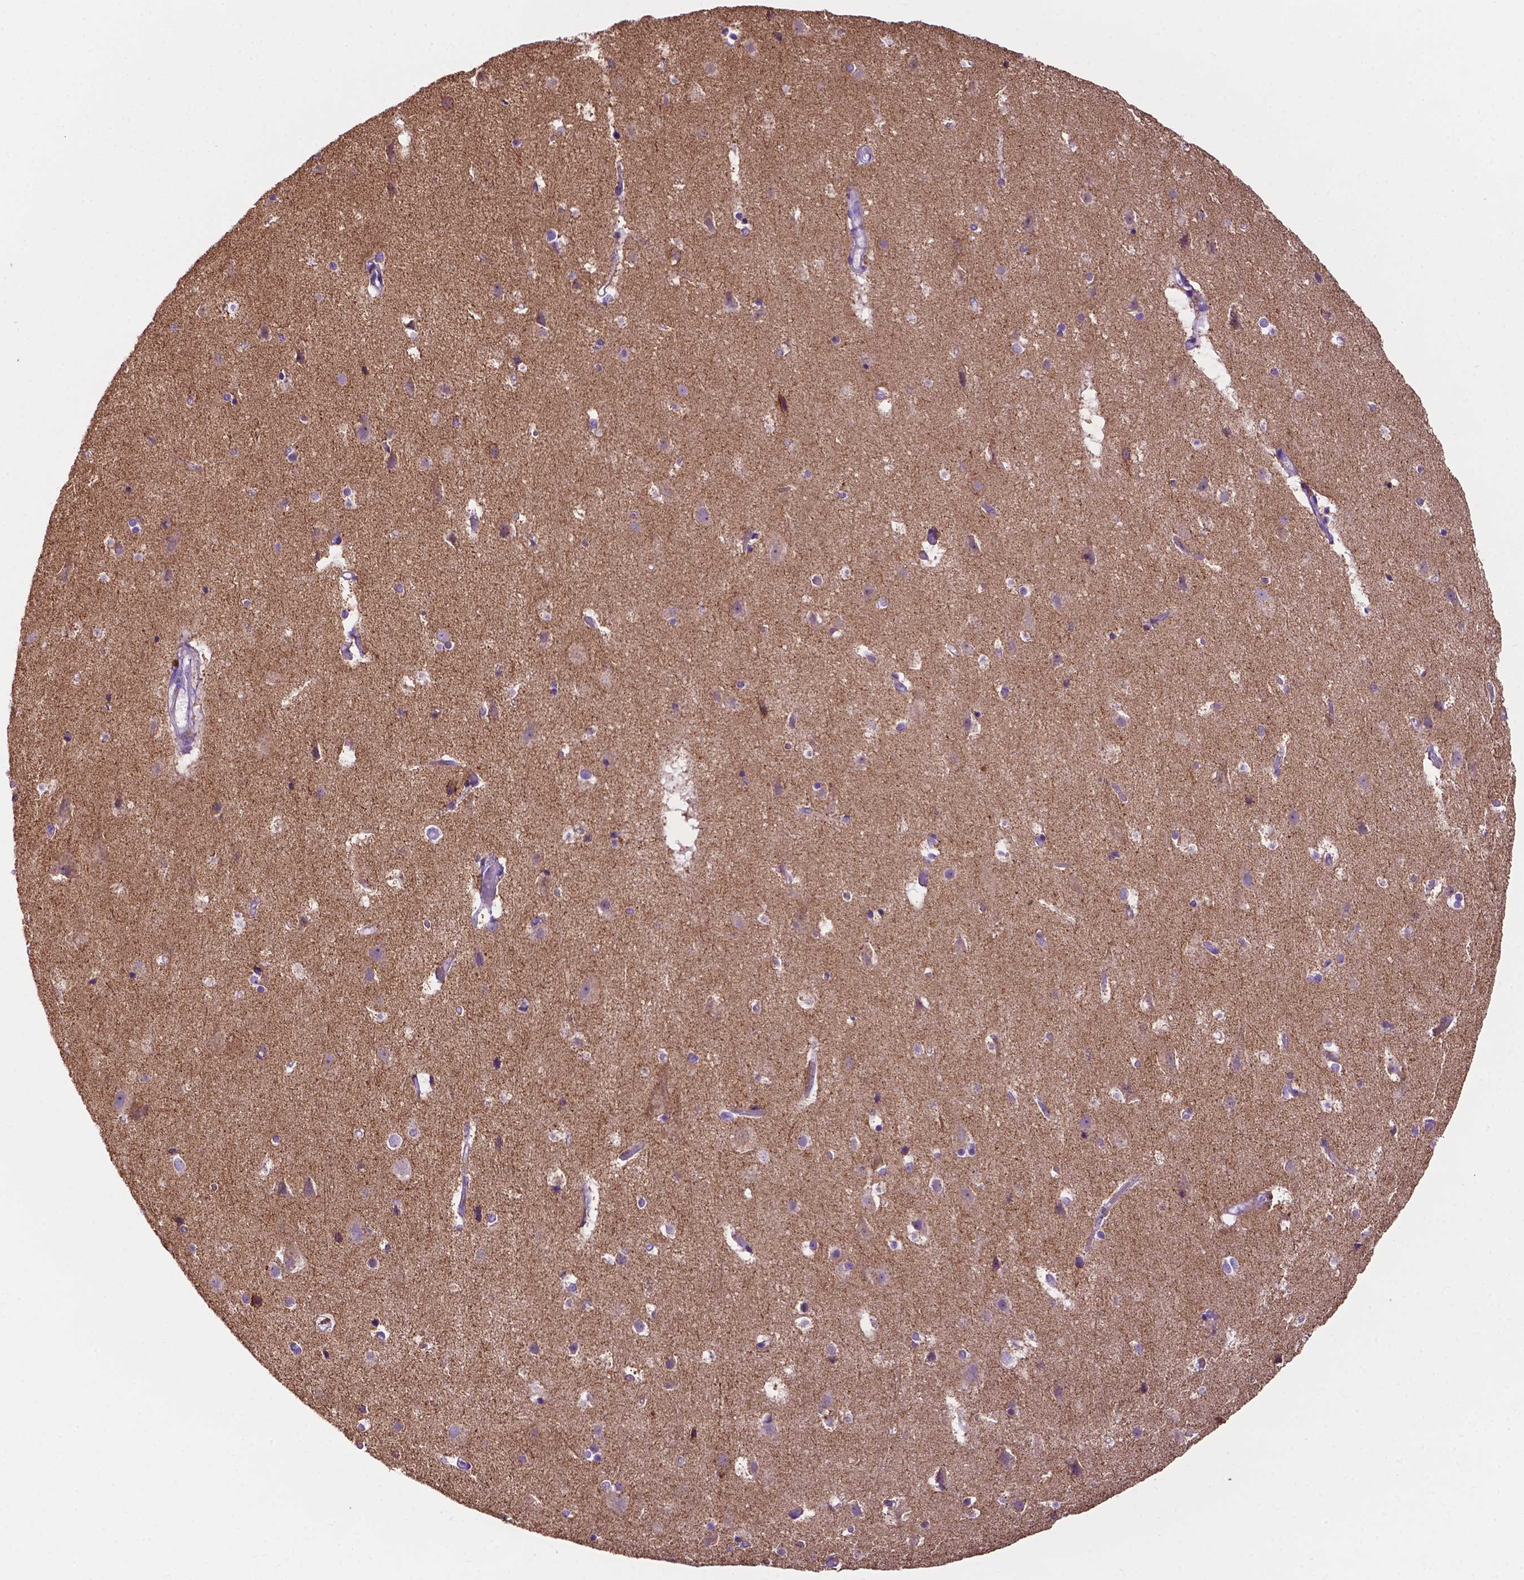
{"staining": {"intensity": "negative", "quantity": "none", "location": "none"}, "tissue": "cerebral cortex", "cell_type": "Endothelial cells", "image_type": "normal", "snomed": [{"axis": "morphology", "description": "Normal tissue, NOS"}, {"axis": "topography", "description": "Cerebral cortex"}], "caption": "High magnification brightfield microscopy of benign cerebral cortex stained with DAB (3,3'-diaminobenzidine) (brown) and counterstained with hematoxylin (blue): endothelial cells show no significant expression.", "gene": "PHYHIP", "patient": {"sex": "female", "age": 52}}